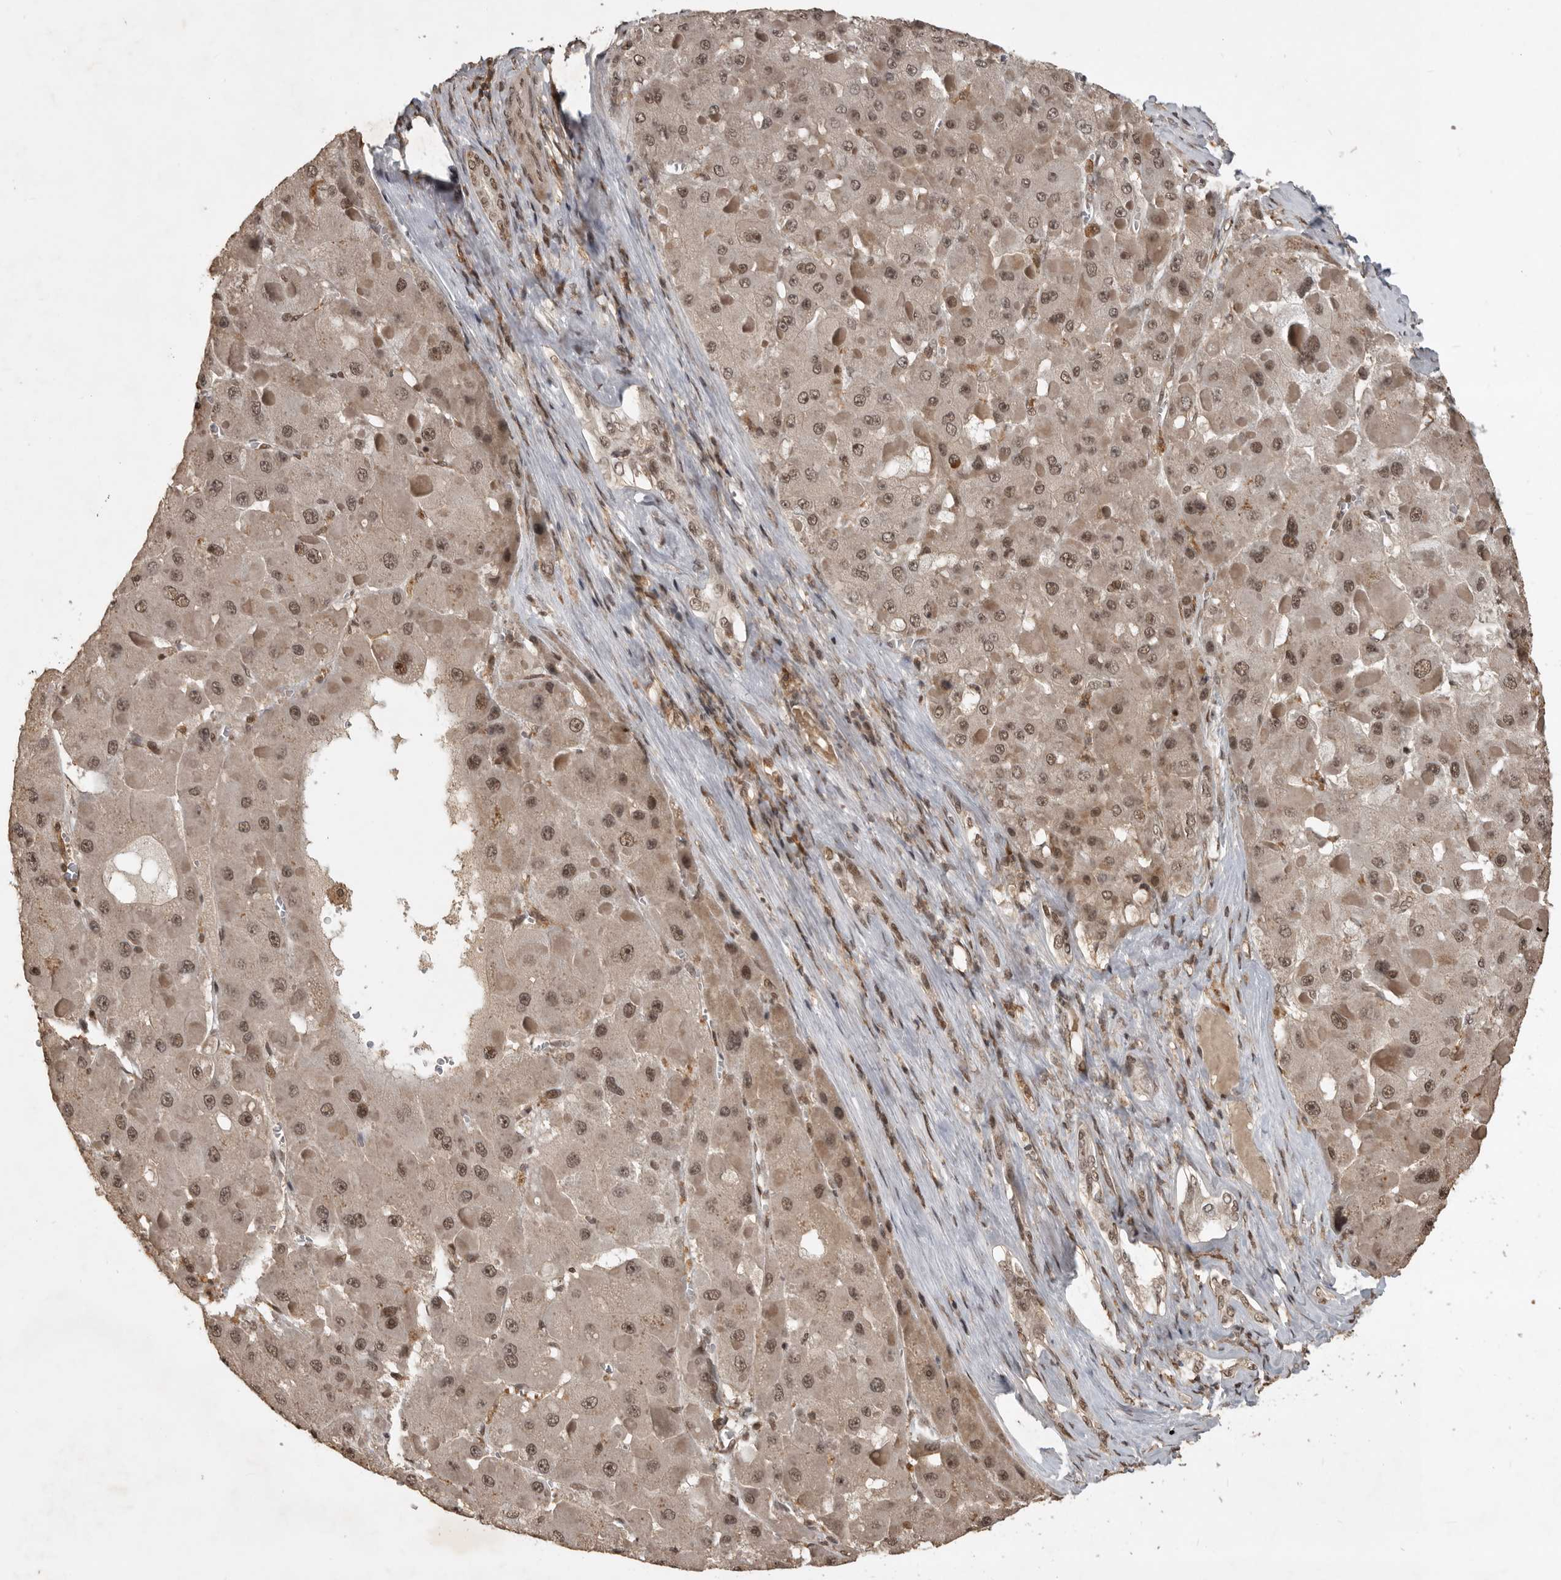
{"staining": {"intensity": "moderate", "quantity": ">75%", "location": "nuclear"}, "tissue": "liver cancer", "cell_type": "Tumor cells", "image_type": "cancer", "snomed": [{"axis": "morphology", "description": "Carcinoma, Hepatocellular, NOS"}, {"axis": "topography", "description": "Liver"}], "caption": "A high-resolution photomicrograph shows IHC staining of hepatocellular carcinoma (liver), which demonstrates moderate nuclear staining in about >75% of tumor cells. (IHC, brightfield microscopy, high magnification).", "gene": "CBLL1", "patient": {"sex": "female", "age": 73}}